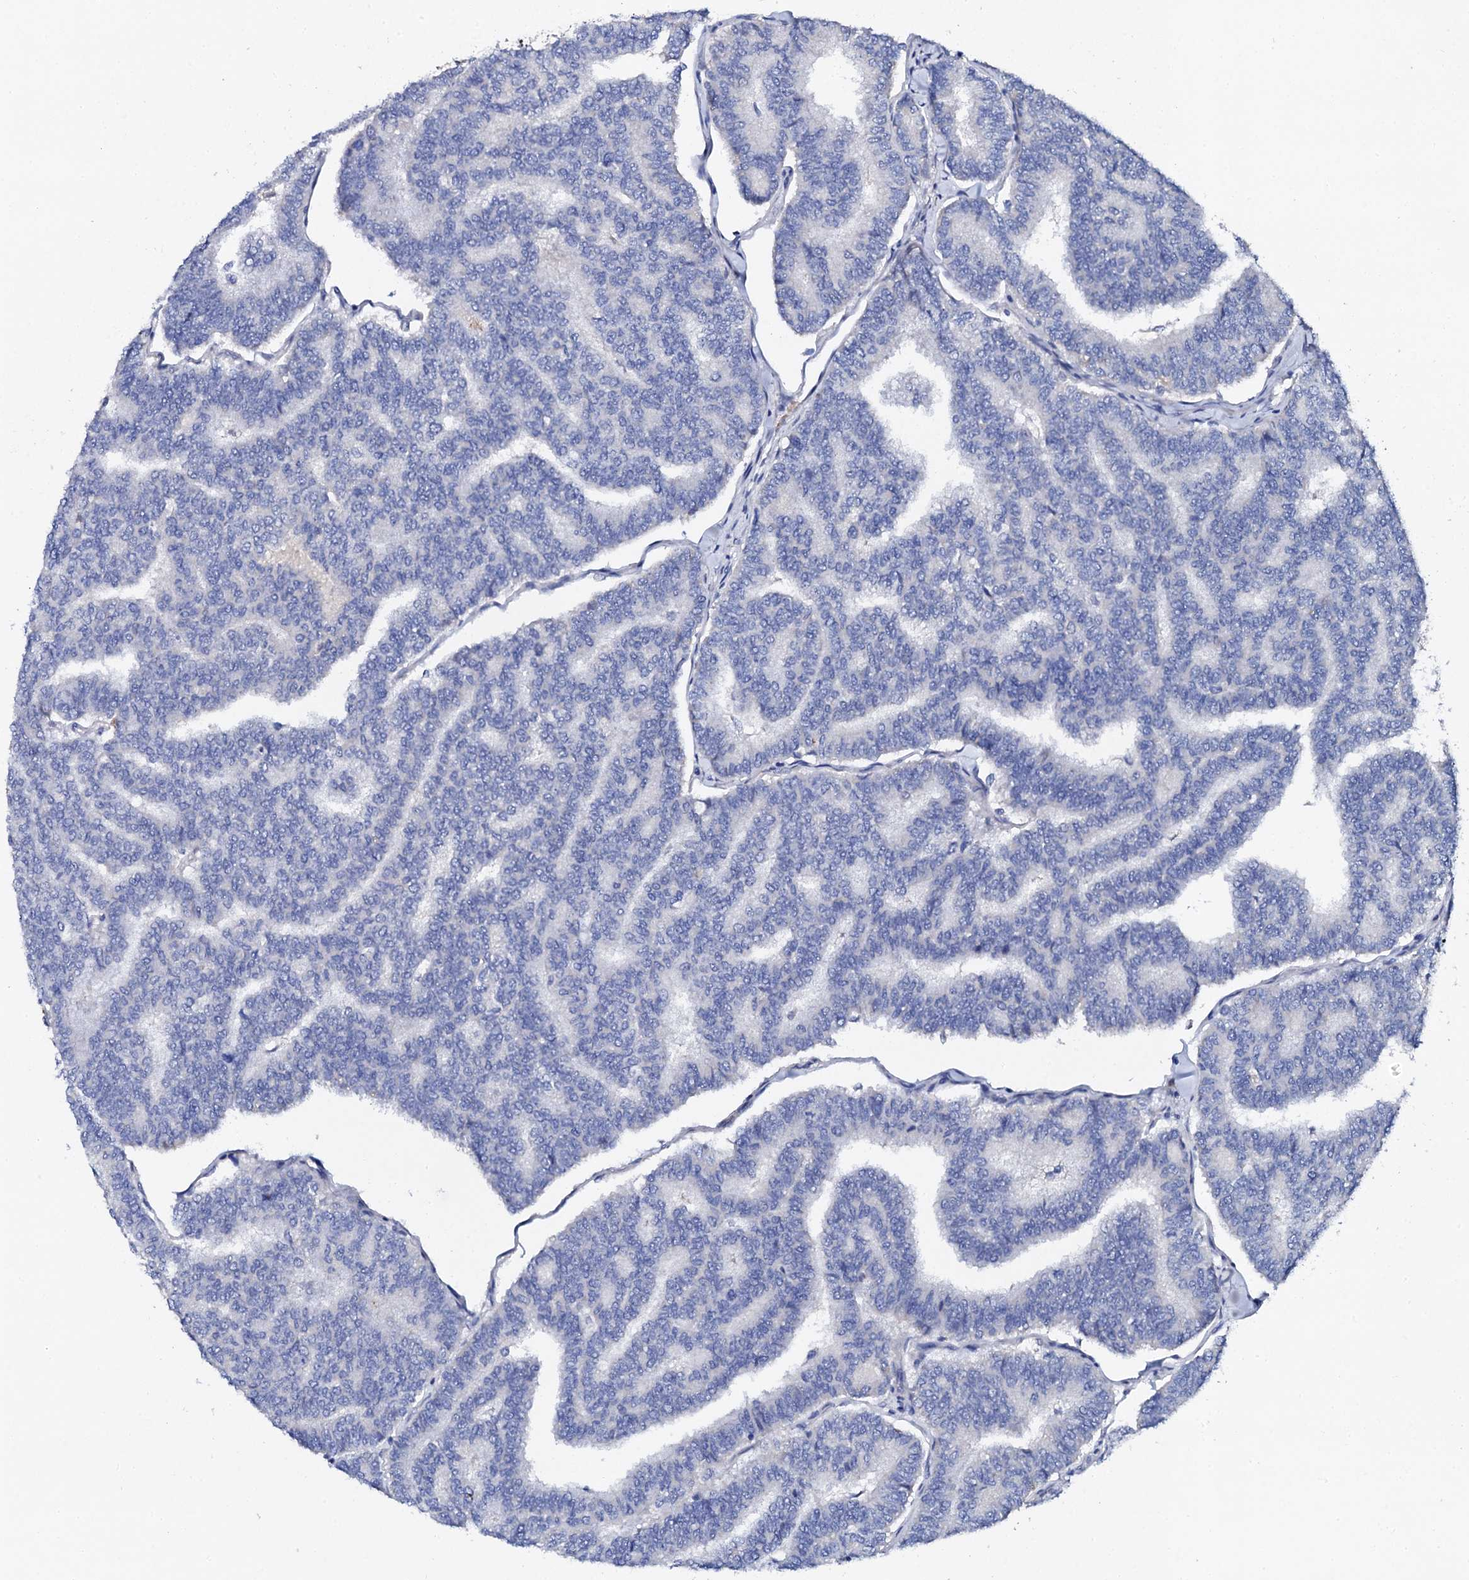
{"staining": {"intensity": "negative", "quantity": "none", "location": "none"}, "tissue": "thyroid cancer", "cell_type": "Tumor cells", "image_type": "cancer", "snomed": [{"axis": "morphology", "description": "Papillary adenocarcinoma, NOS"}, {"axis": "topography", "description": "Thyroid gland"}], "caption": "Immunohistochemistry (IHC) histopathology image of neoplastic tissue: human thyroid cancer (papillary adenocarcinoma) stained with DAB (3,3'-diaminobenzidine) exhibits no significant protein staining in tumor cells.", "gene": "KLHL32", "patient": {"sex": "female", "age": 35}}